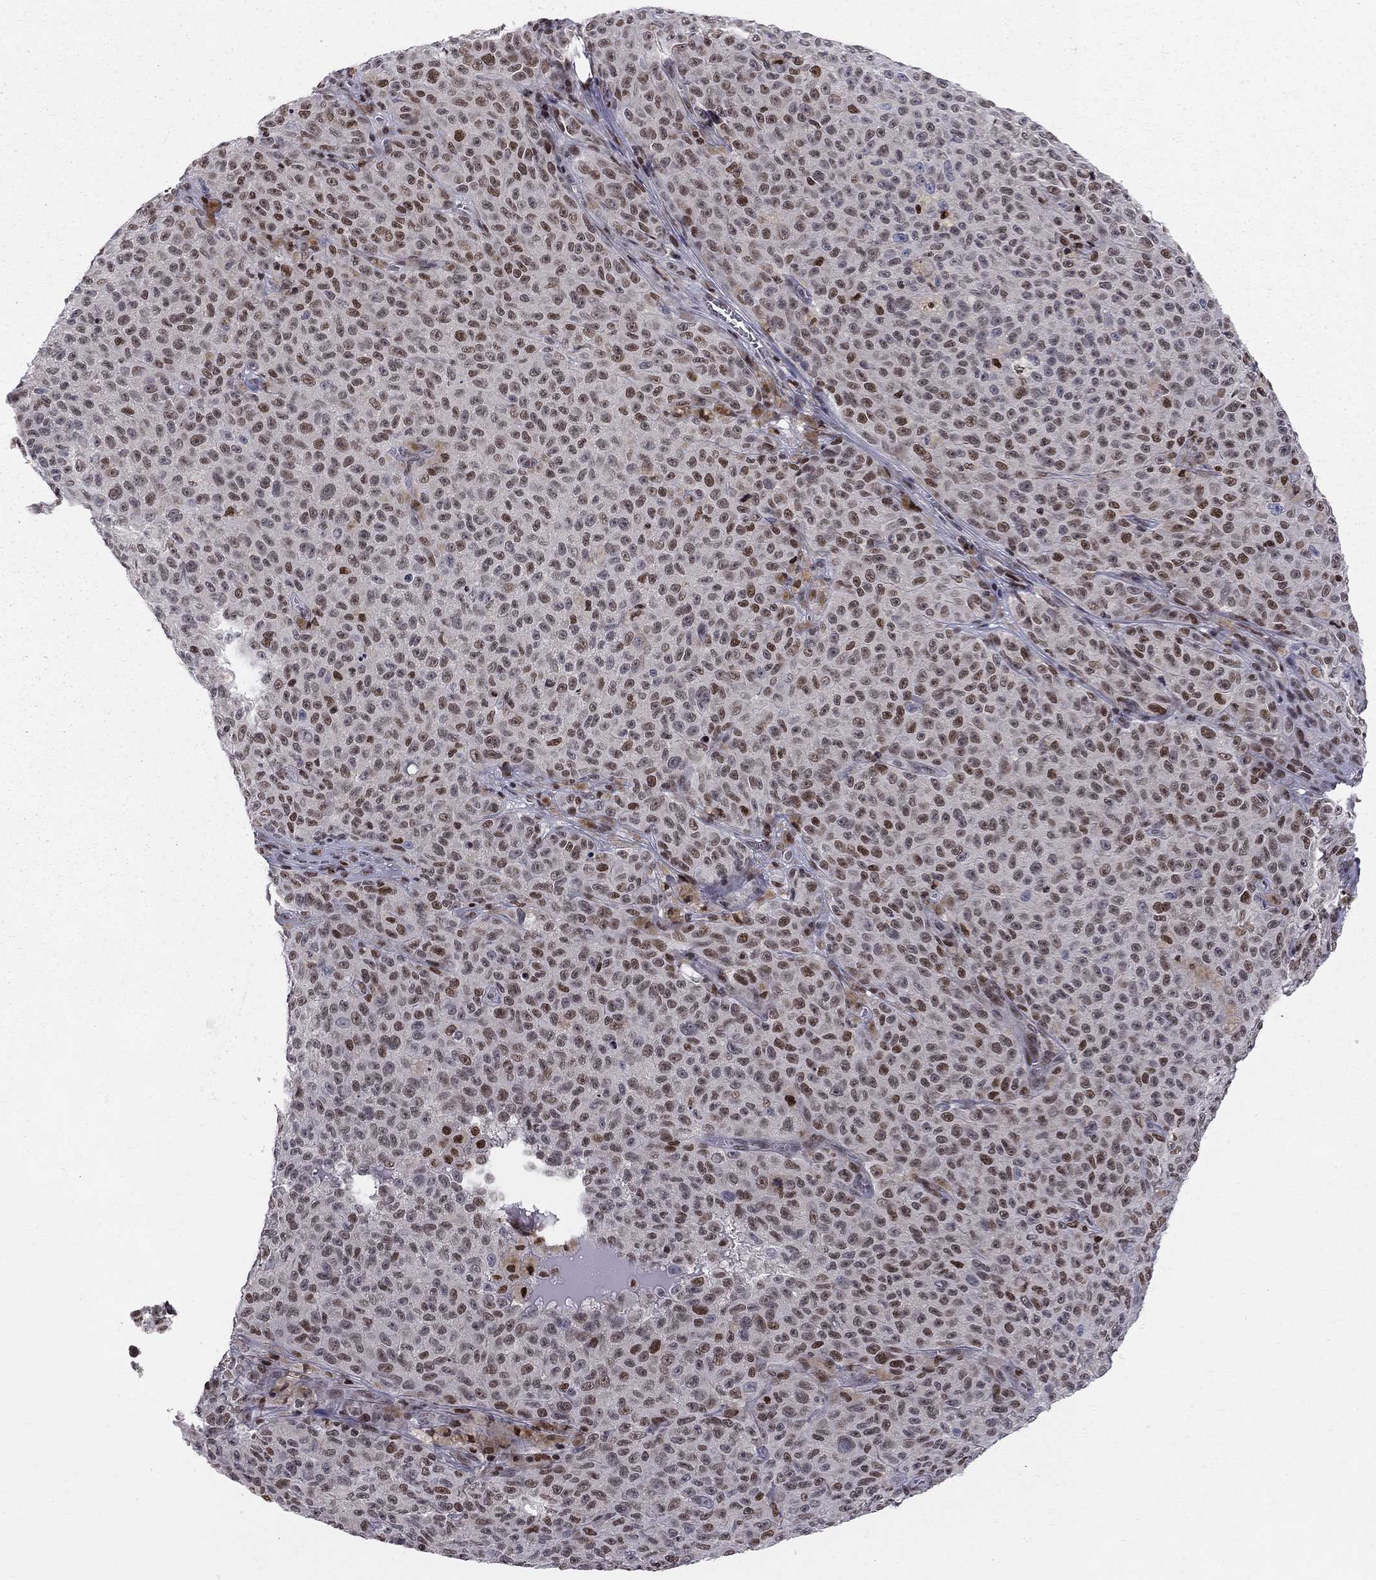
{"staining": {"intensity": "strong", "quantity": ">75%", "location": "nuclear"}, "tissue": "melanoma", "cell_type": "Tumor cells", "image_type": "cancer", "snomed": [{"axis": "morphology", "description": "Malignant melanoma, NOS"}, {"axis": "topography", "description": "Skin"}], "caption": "Melanoma stained with a brown dye exhibits strong nuclear positive staining in approximately >75% of tumor cells.", "gene": "RNASEH2C", "patient": {"sex": "female", "age": 82}}